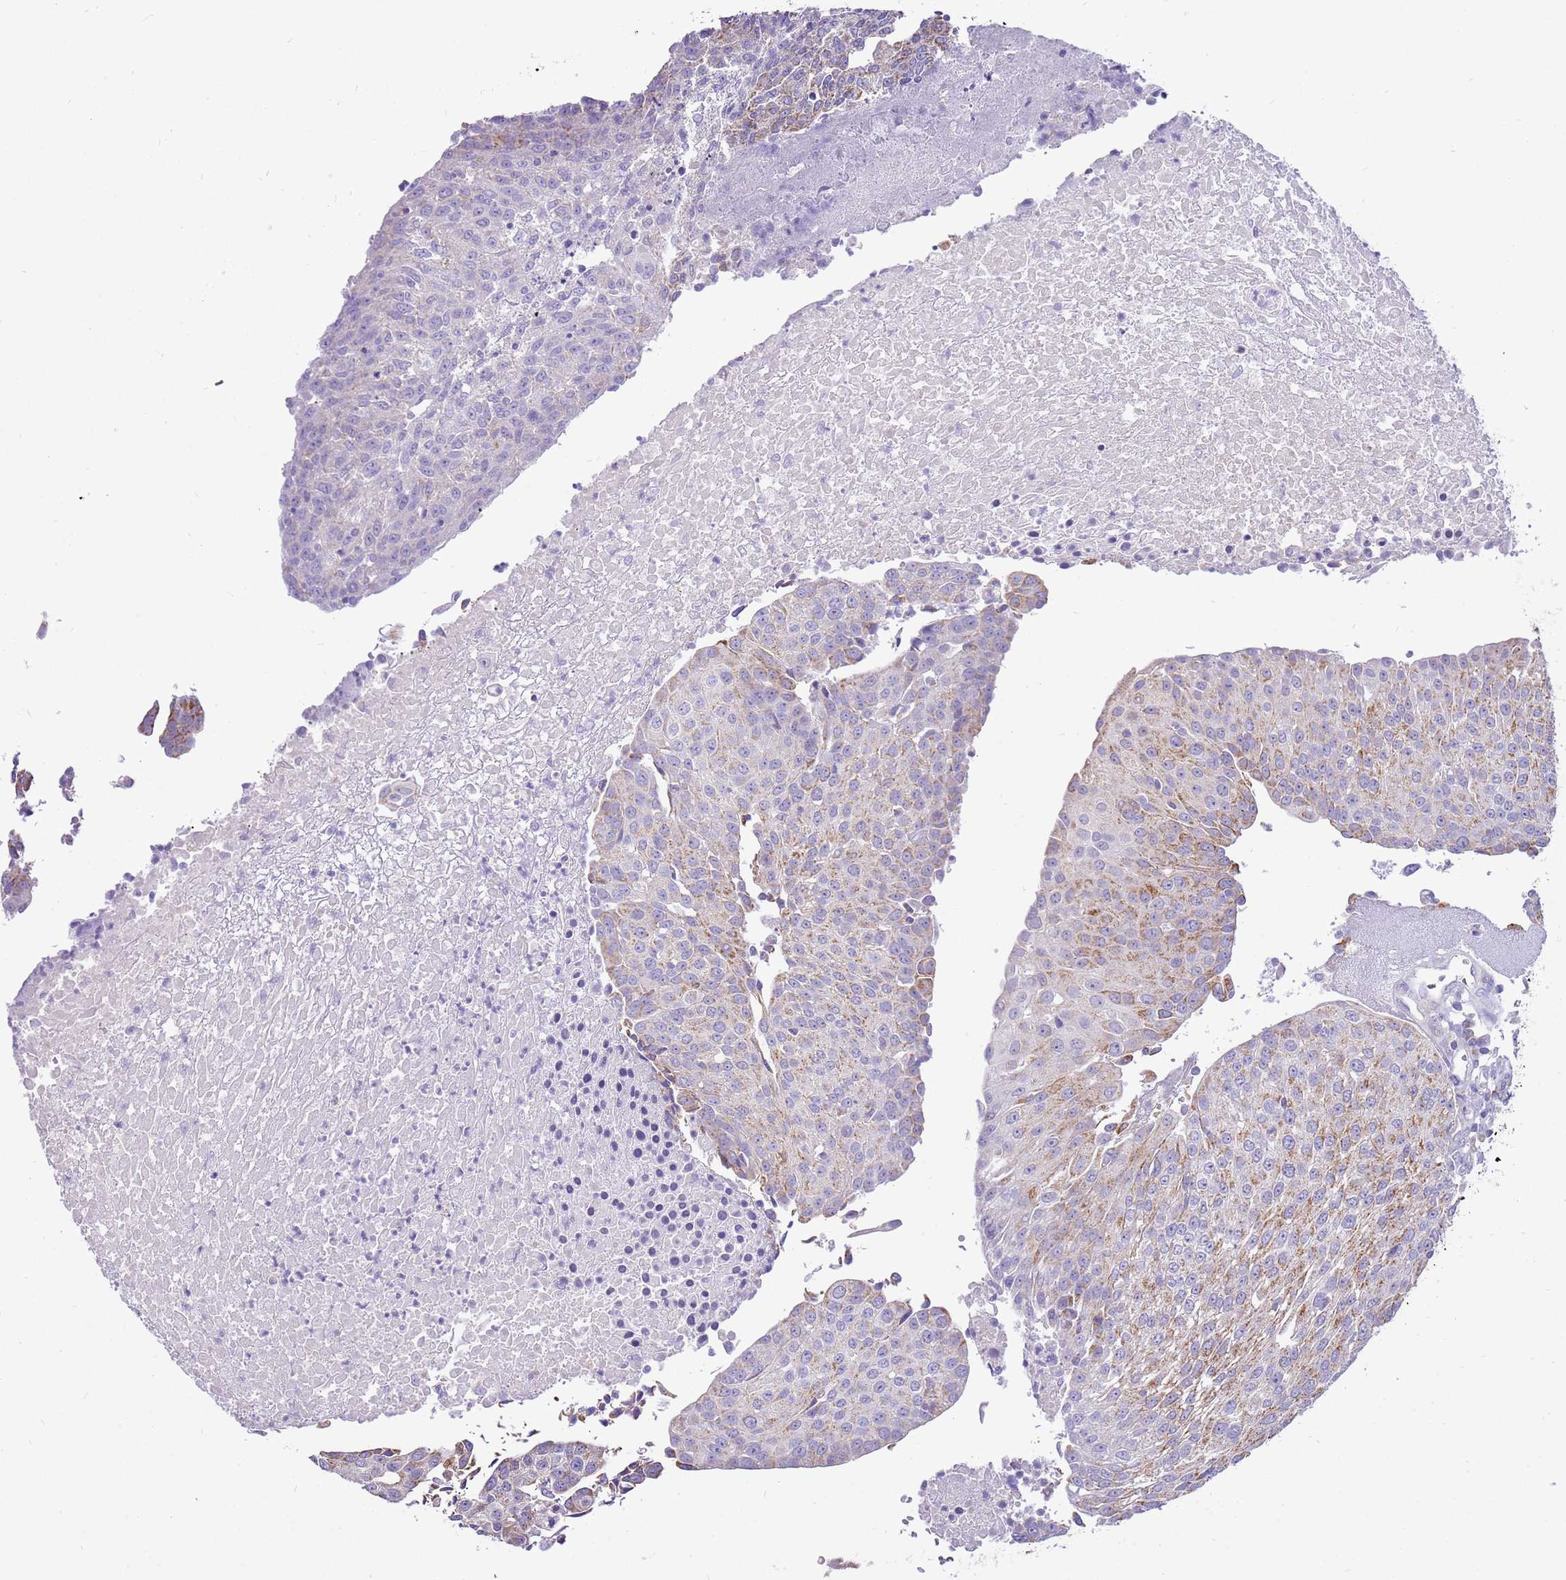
{"staining": {"intensity": "moderate", "quantity": "<25%", "location": "cytoplasmic/membranous"}, "tissue": "urothelial cancer", "cell_type": "Tumor cells", "image_type": "cancer", "snomed": [{"axis": "morphology", "description": "Urothelial carcinoma, High grade"}, {"axis": "topography", "description": "Urinary bladder"}], "caption": "Approximately <25% of tumor cells in high-grade urothelial carcinoma display moderate cytoplasmic/membranous protein positivity as visualized by brown immunohistochemical staining.", "gene": "IGF1R", "patient": {"sex": "female", "age": 85}}